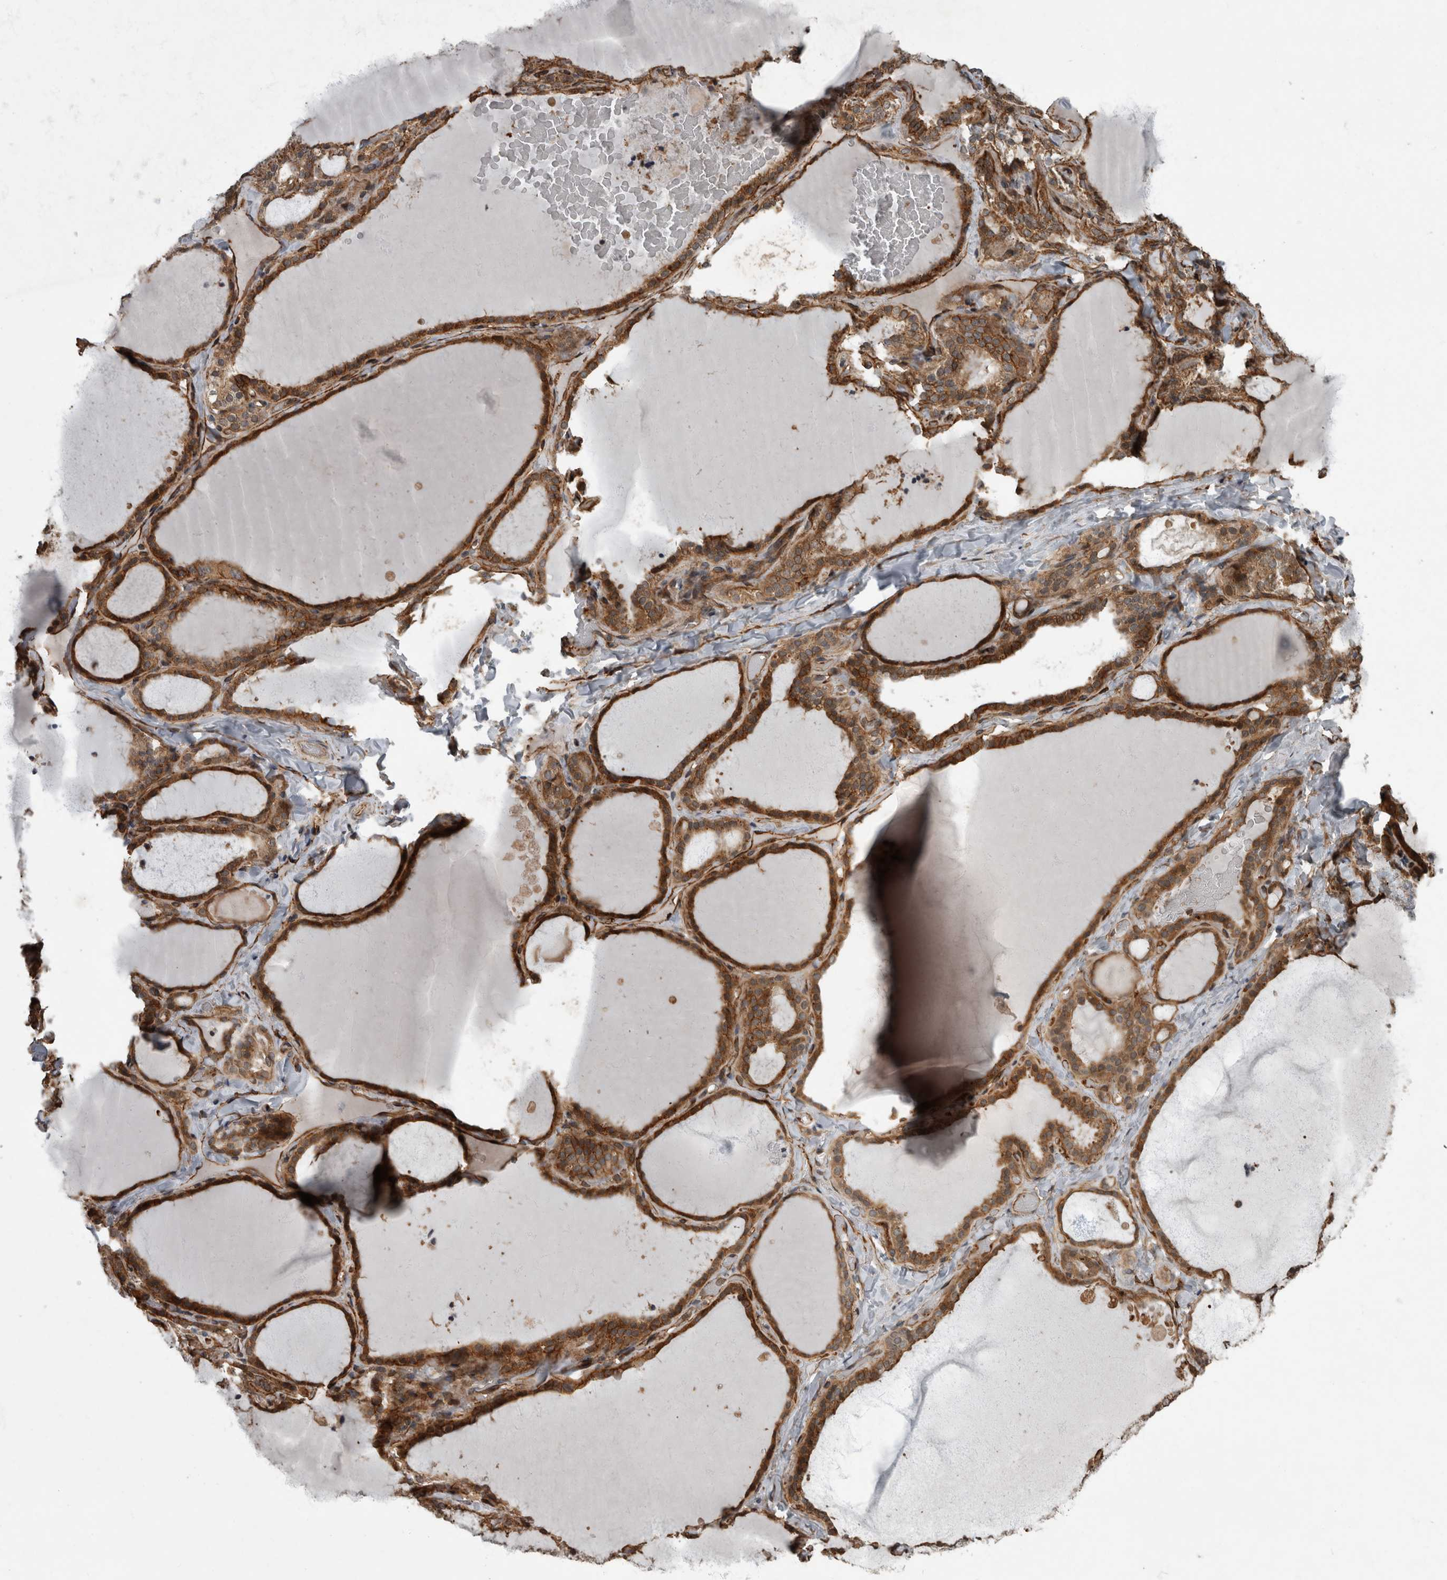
{"staining": {"intensity": "moderate", "quantity": ">75%", "location": "cytoplasmic/membranous"}, "tissue": "thyroid gland", "cell_type": "Glandular cells", "image_type": "normal", "snomed": [{"axis": "morphology", "description": "Normal tissue, NOS"}, {"axis": "topography", "description": "Thyroid gland"}], "caption": "Immunohistochemistry (IHC) micrograph of unremarkable thyroid gland: thyroid gland stained using immunohistochemistry (IHC) displays medium levels of moderate protein expression localized specifically in the cytoplasmic/membranous of glandular cells, appearing as a cytoplasmic/membranous brown color.", "gene": "VEGFD", "patient": {"sex": "female", "age": 22}}